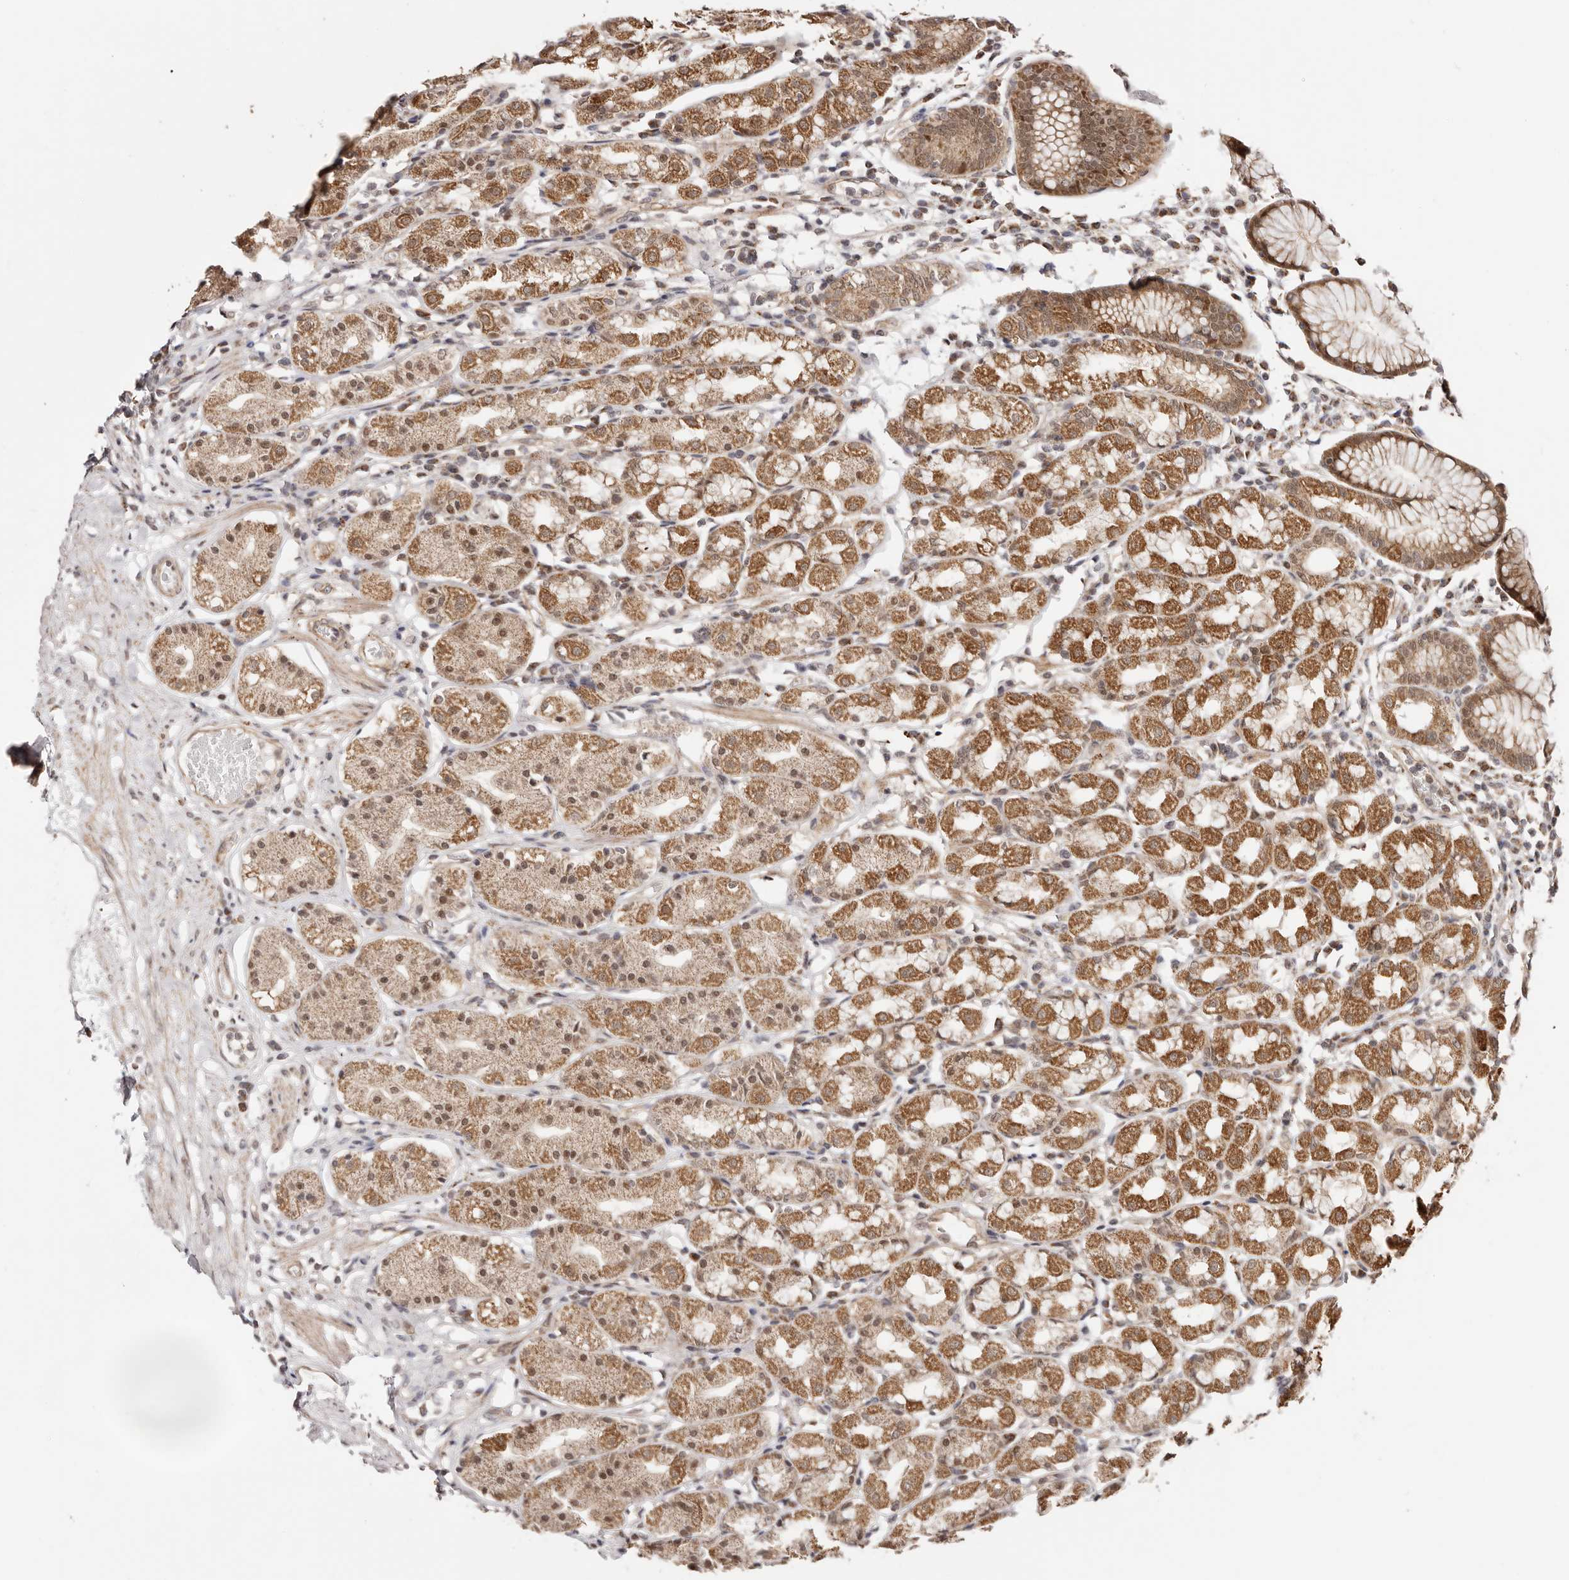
{"staining": {"intensity": "moderate", "quantity": "25%-75%", "location": "cytoplasmic/membranous,nuclear"}, "tissue": "stomach", "cell_type": "Glandular cells", "image_type": "normal", "snomed": [{"axis": "morphology", "description": "Normal tissue, NOS"}, {"axis": "topography", "description": "Stomach, lower"}], "caption": "Brown immunohistochemical staining in normal human stomach exhibits moderate cytoplasmic/membranous,nuclear expression in approximately 25%-75% of glandular cells. The protein of interest is shown in brown color, while the nuclei are stained blue.", "gene": "CTNNBL1", "patient": {"sex": "female", "age": 56}}